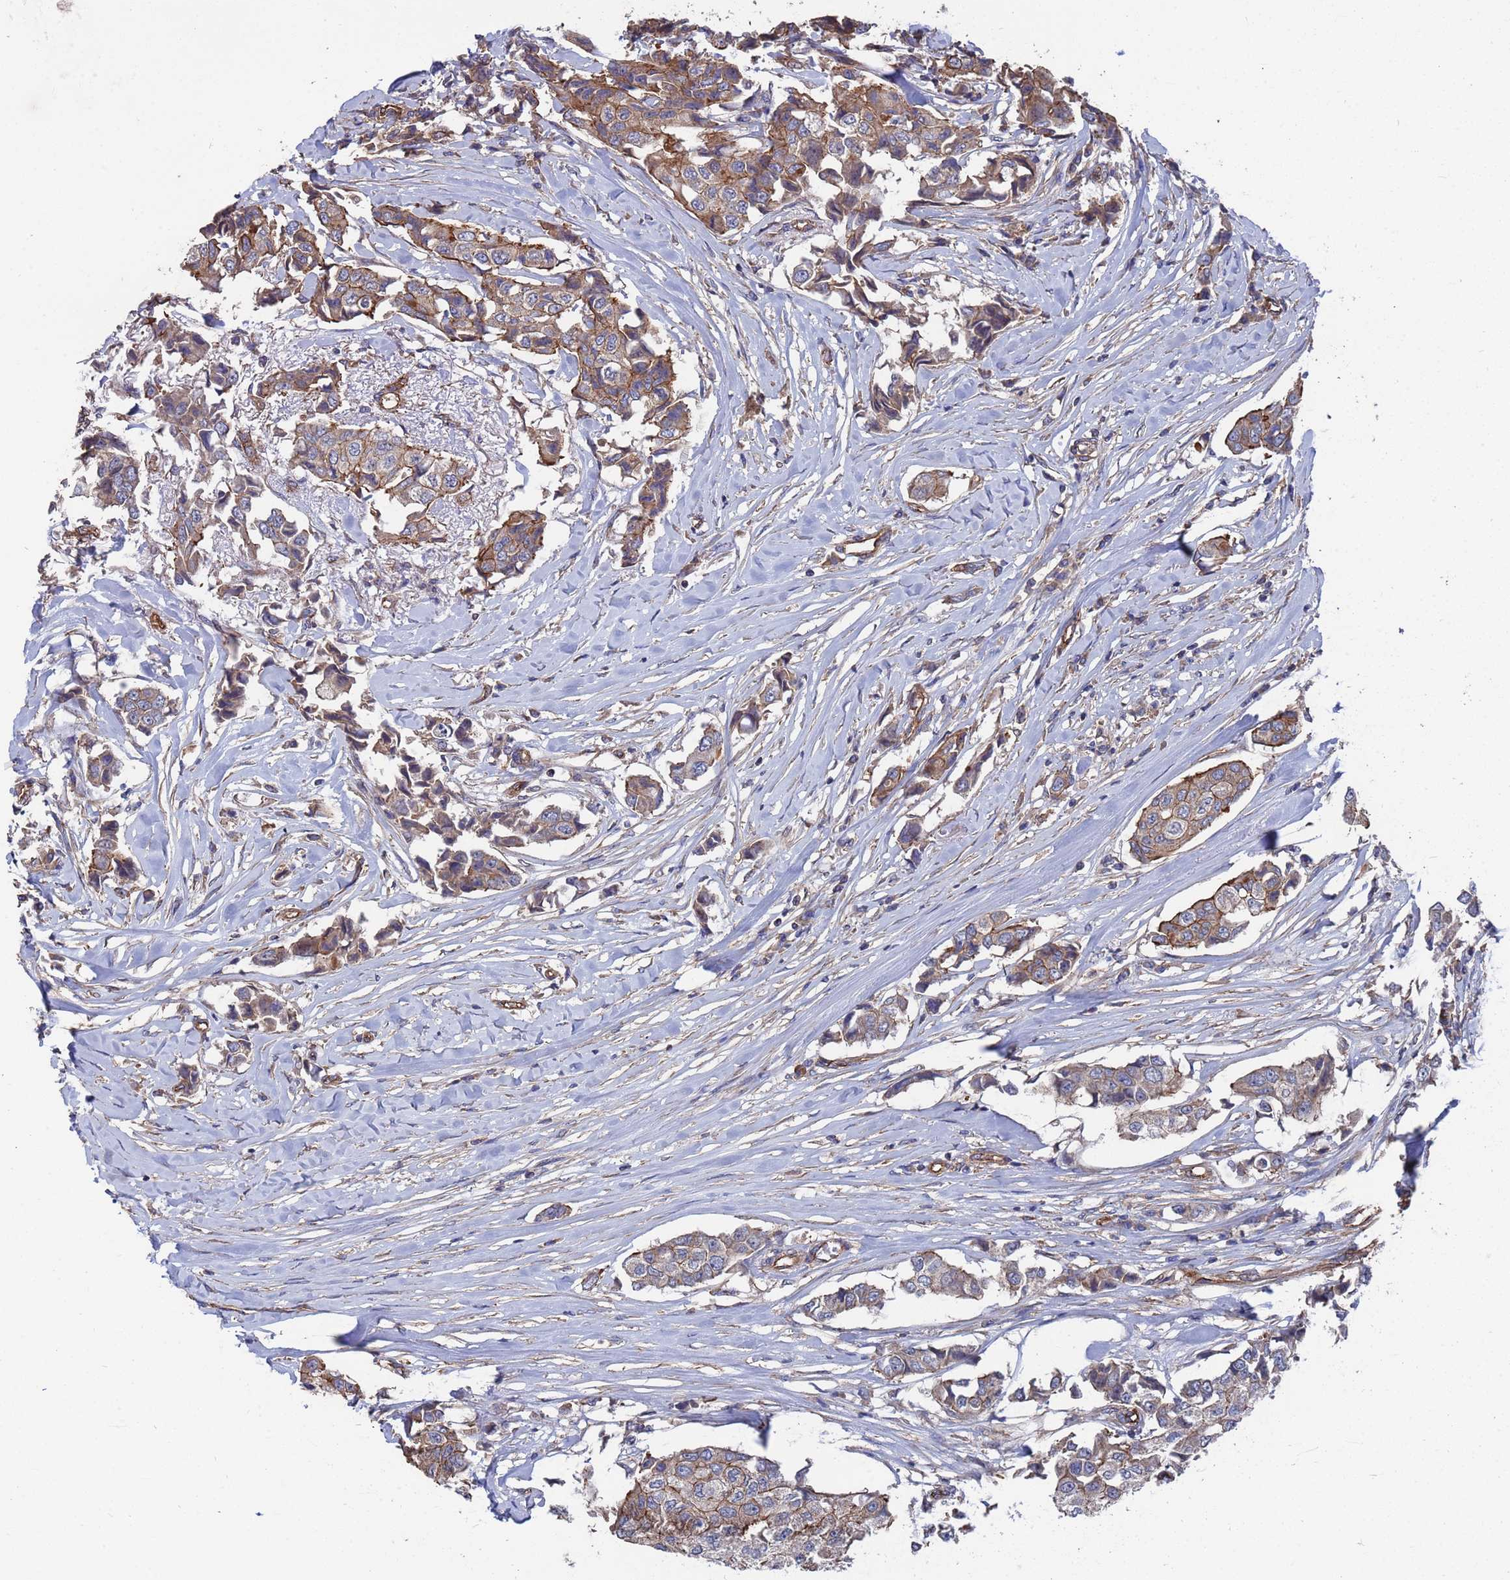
{"staining": {"intensity": "moderate", "quantity": "25%-75%", "location": "cytoplasmic/membranous"}, "tissue": "breast cancer", "cell_type": "Tumor cells", "image_type": "cancer", "snomed": [{"axis": "morphology", "description": "Duct carcinoma"}, {"axis": "topography", "description": "Breast"}], "caption": "There is medium levels of moderate cytoplasmic/membranous expression in tumor cells of breast cancer (invasive ductal carcinoma), as demonstrated by immunohistochemical staining (brown color).", "gene": "NDUFAF6", "patient": {"sex": "female", "age": 80}}